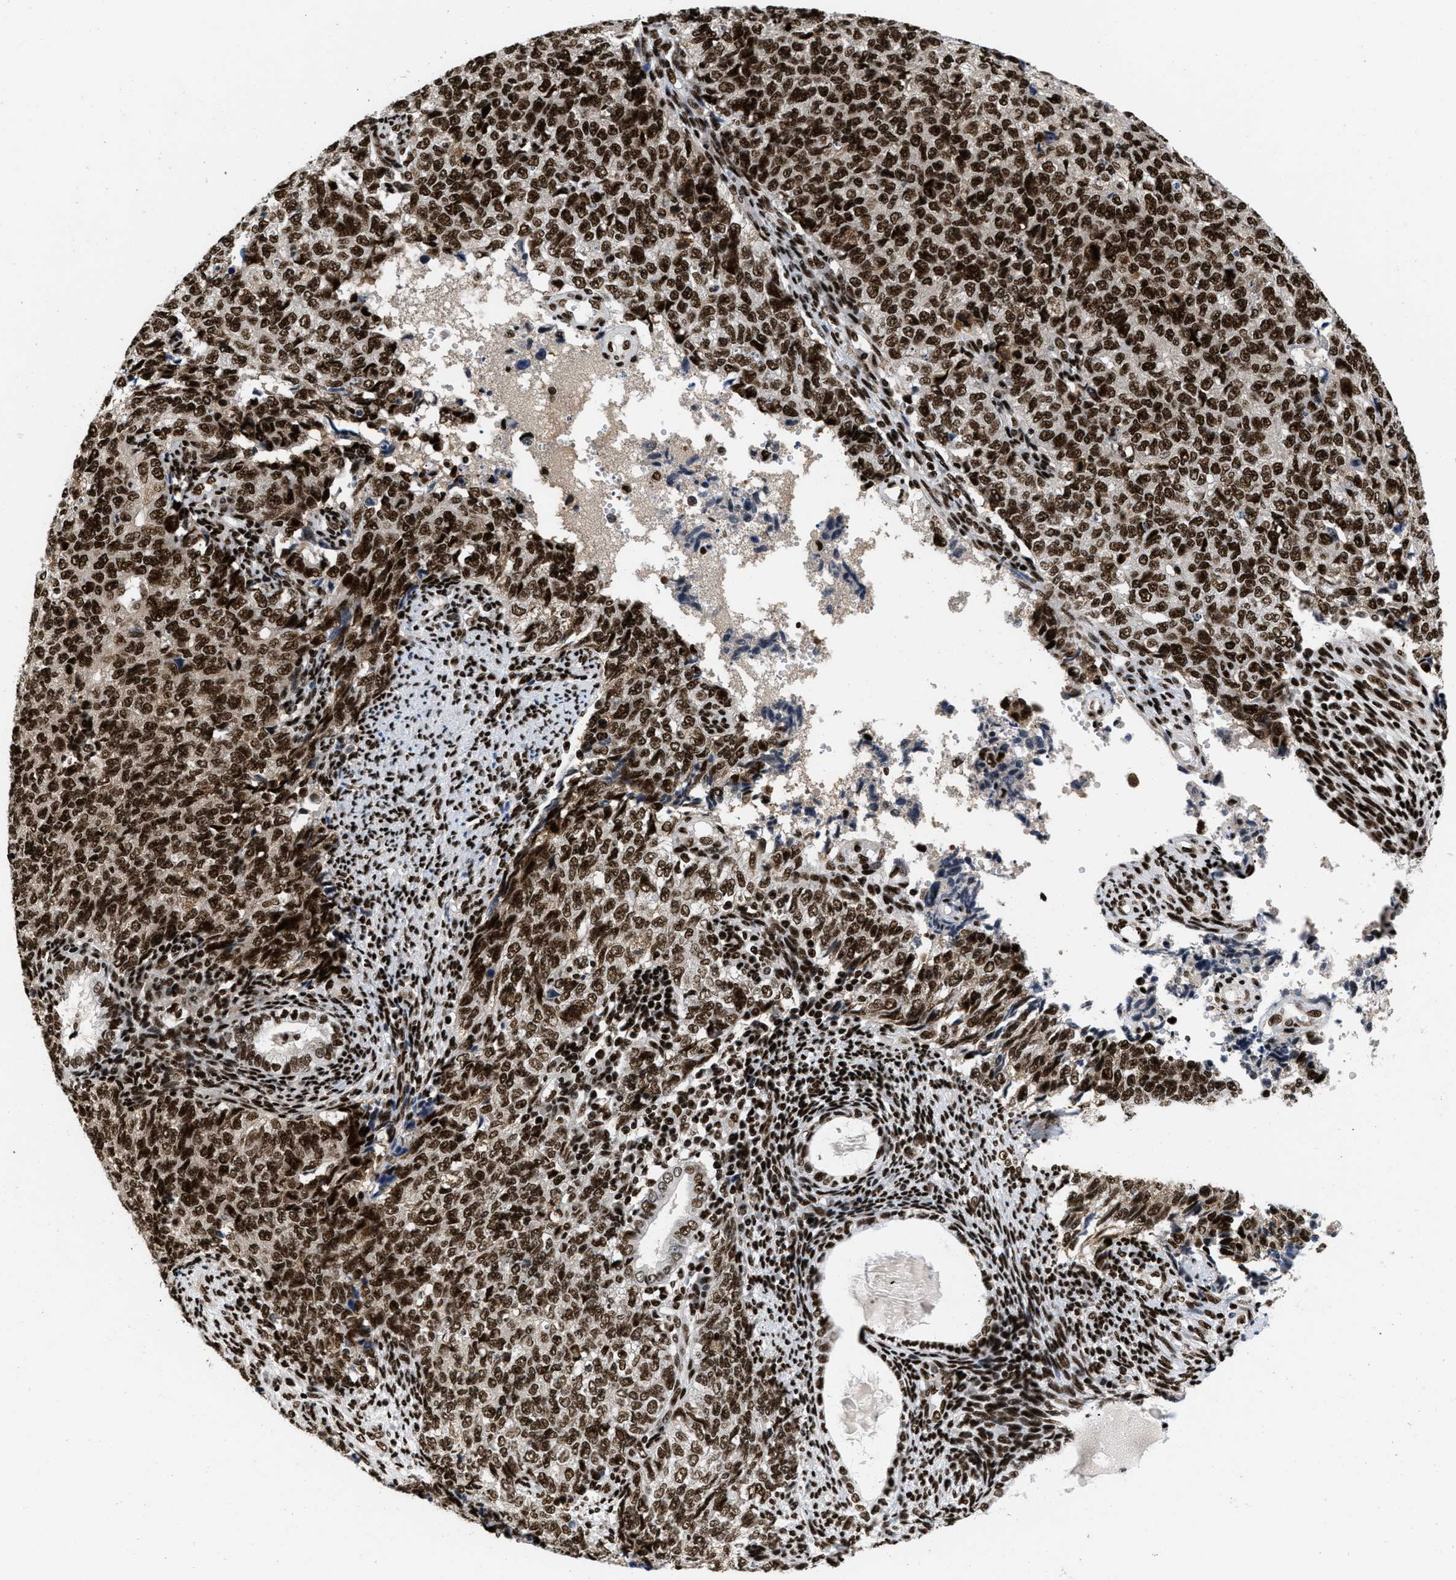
{"staining": {"intensity": "strong", "quantity": ">75%", "location": "nuclear"}, "tissue": "cervical cancer", "cell_type": "Tumor cells", "image_type": "cancer", "snomed": [{"axis": "morphology", "description": "Squamous cell carcinoma, NOS"}, {"axis": "topography", "description": "Cervix"}], "caption": "Strong nuclear protein positivity is appreciated in approximately >75% of tumor cells in cervical cancer.", "gene": "CREB1", "patient": {"sex": "female", "age": 63}}